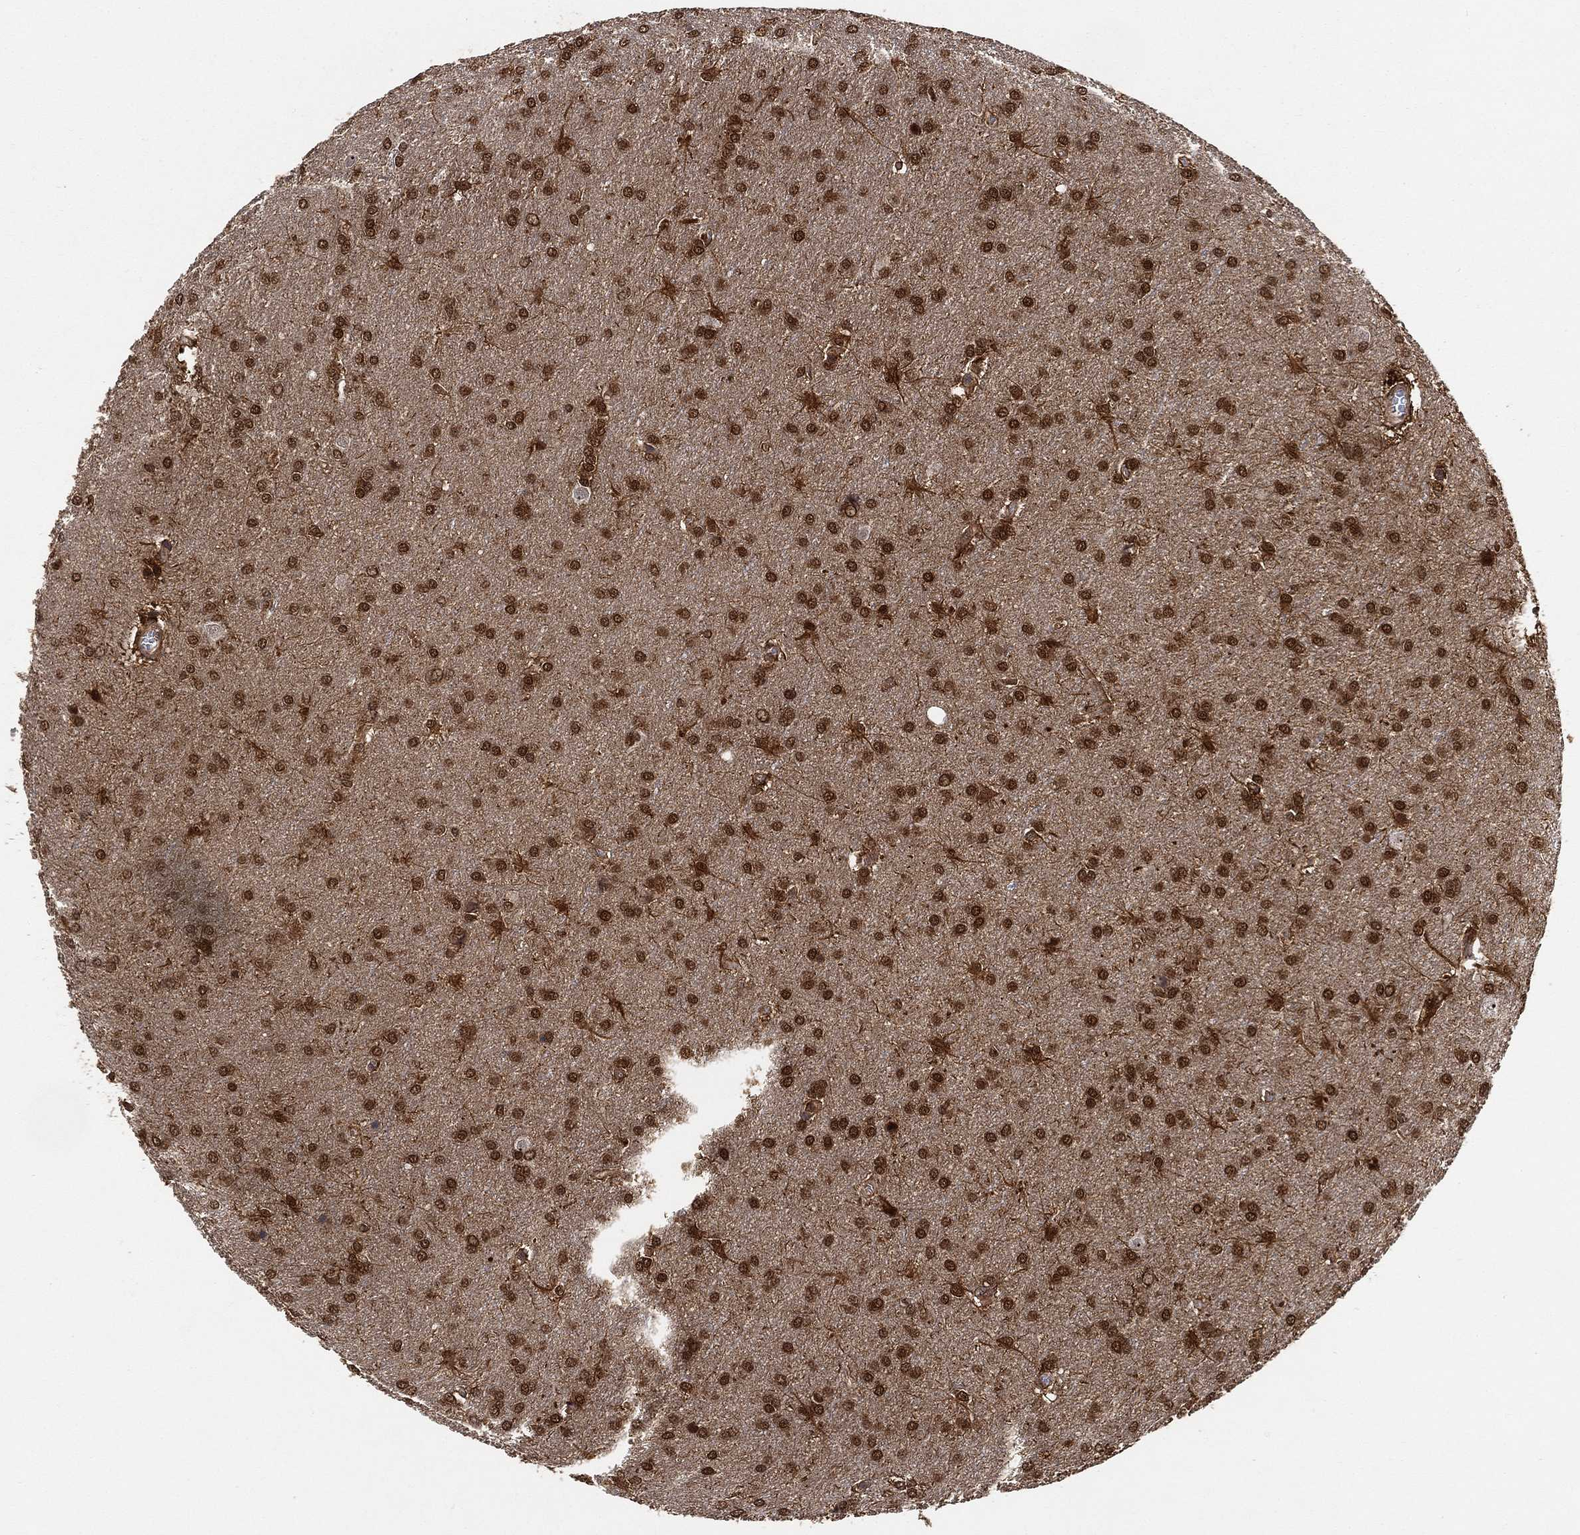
{"staining": {"intensity": "strong", "quantity": ">75%", "location": "nuclear"}, "tissue": "glioma", "cell_type": "Tumor cells", "image_type": "cancer", "snomed": [{"axis": "morphology", "description": "Glioma, malignant, Low grade"}, {"axis": "topography", "description": "Brain"}], "caption": "IHC image of neoplastic tissue: low-grade glioma (malignant) stained using immunohistochemistry (IHC) demonstrates high levels of strong protein expression localized specifically in the nuclear of tumor cells, appearing as a nuclear brown color.", "gene": "CRYL1", "patient": {"sex": "female", "age": 32}}